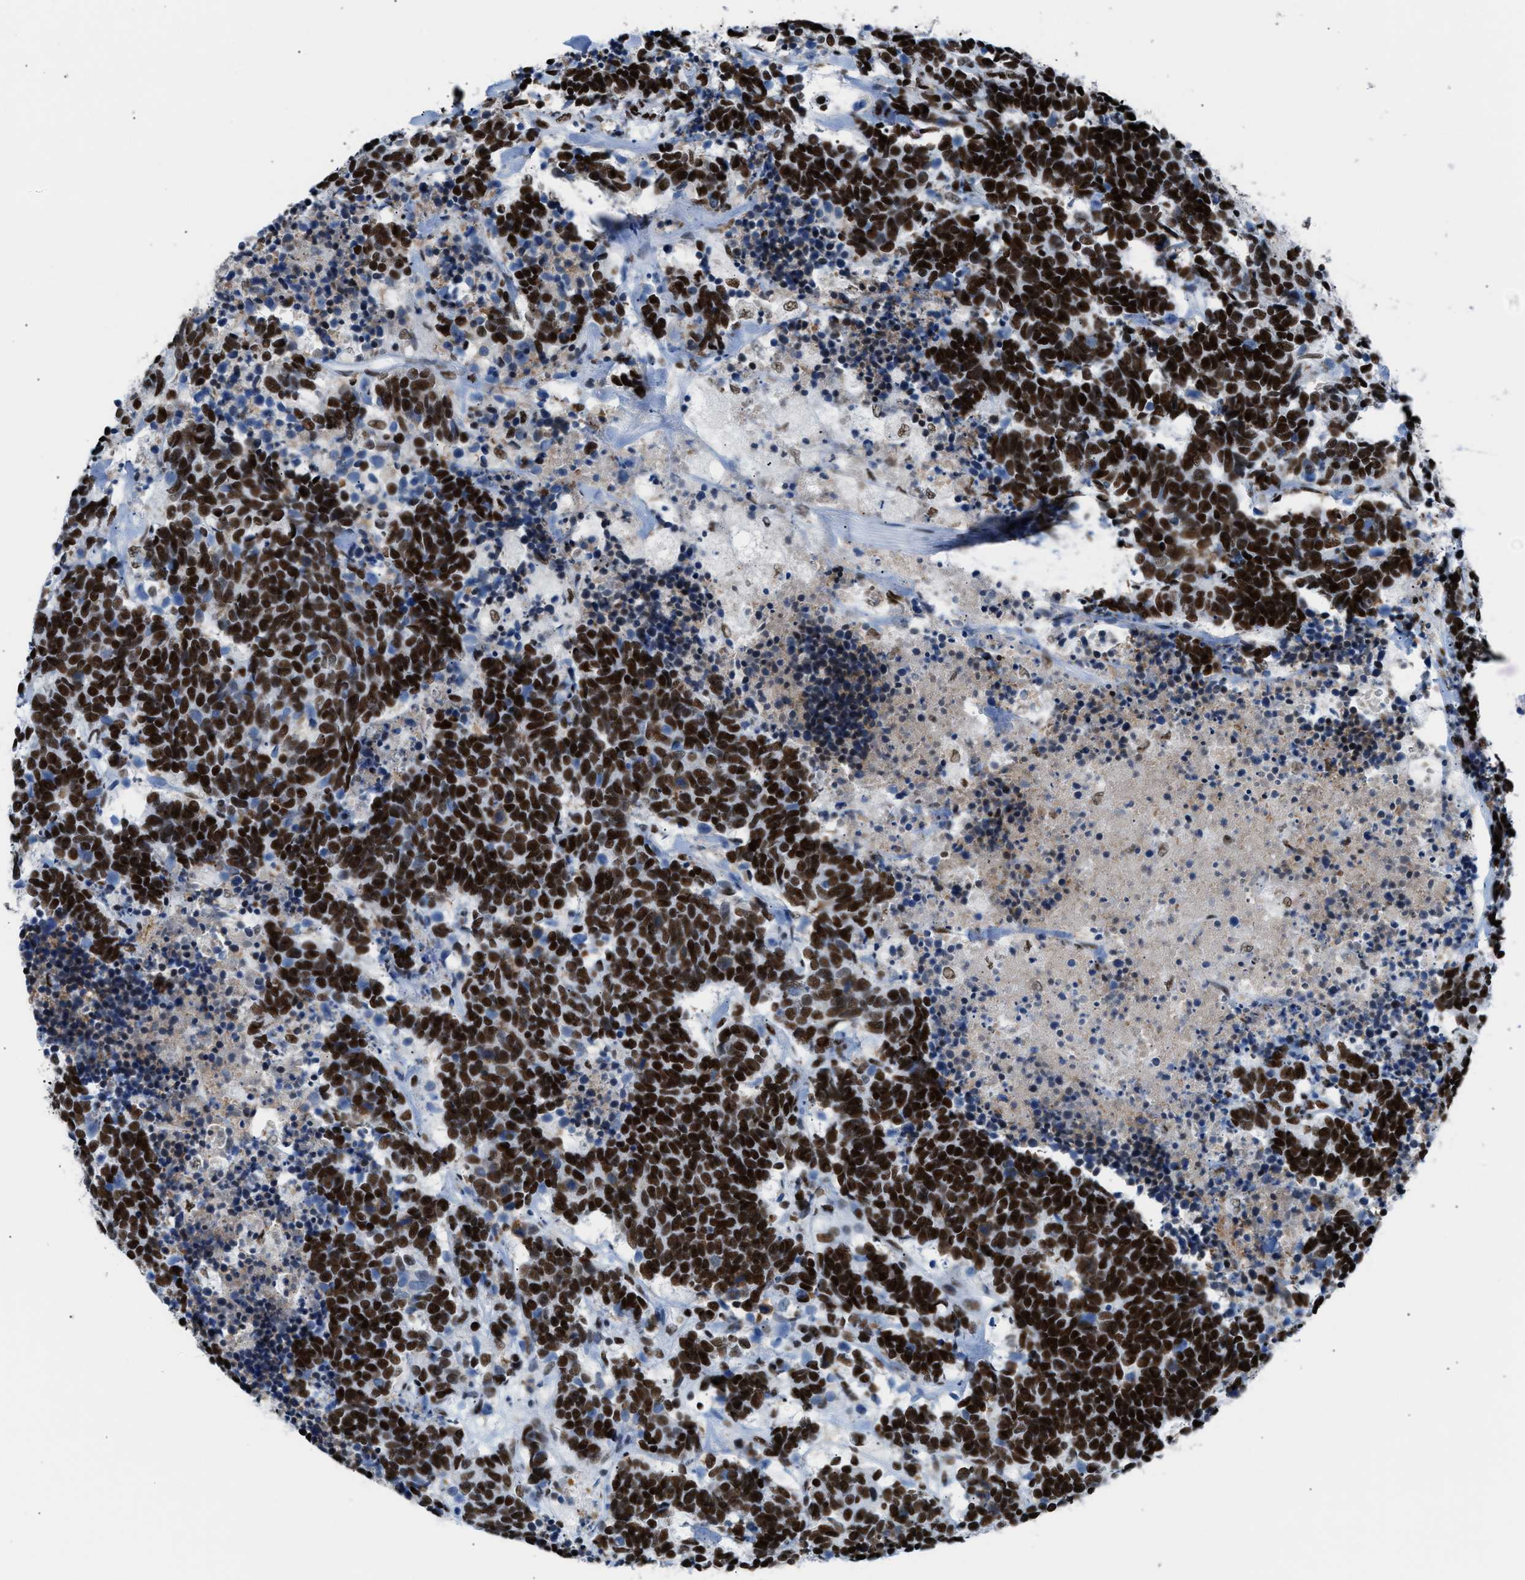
{"staining": {"intensity": "strong", "quantity": ">75%", "location": "nuclear"}, "tissue": "carcinoid", "cell_type": "Tumor cells", "image_type": "cancer", "snomed": [{"axis": "morphology", "description": "Carcinoma, NOS"}, {"axis": "morphology", "description": "Carcinoid, malignant, NOS"}, {"axis": "topography", "description": "Urinary bladder"}], "caption": "This photomicrograph shows carcinoid stained with immunohistochemistry (IHC) to label a protein in brown. The nuclear of tumor cells show strong positivity for the protein. Nuclei are counter-stained blue.", "gene": "CCAR2", "patient": {"sex": "male", "age": 57}}